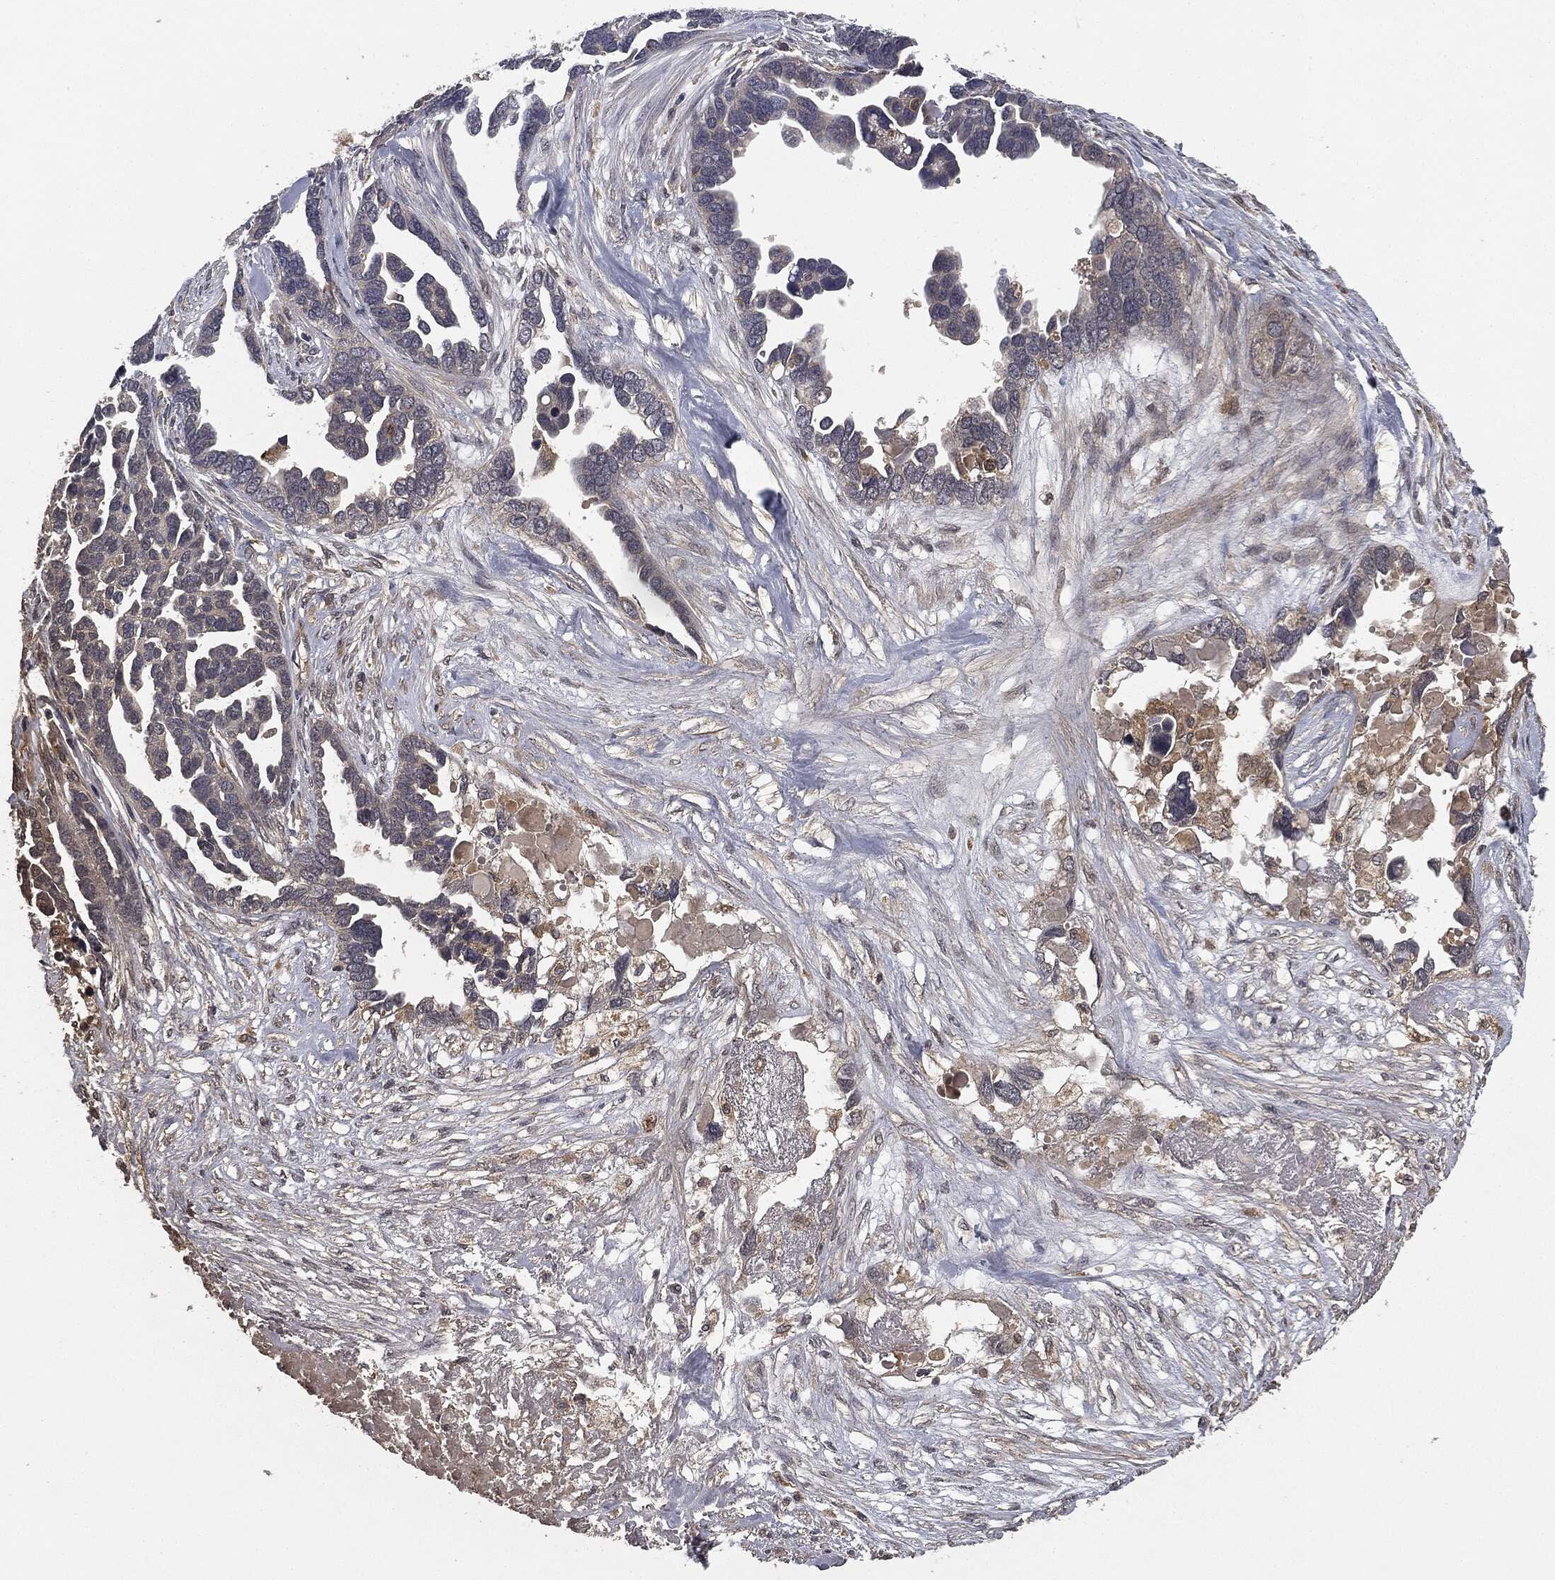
{"staining": {"intensity": "negative", "quantity": "none", "location": "none"}, "tissue": "ovarian cancer", "cell_type": "Tumor cells", "image_type": "cancer", "snomed": [{"axis": "morphology", "description": "Cystadenocarcinoma, serous, NOS"}, {"axis": "topography", "description": "Ovary"}], "caption": "Tumor cells show no significant staining in ovarian cancer (serous cystadenocarcinoma). The staining was performed using DAB (3,3'-diaminobenzidine) to visualize the protein expression in brown, while the nuclei were stained in blue with hematoxylin (Magnification: 20x).", "gene": "MIER2", "patient": {"sex": "female", "age": 54}}